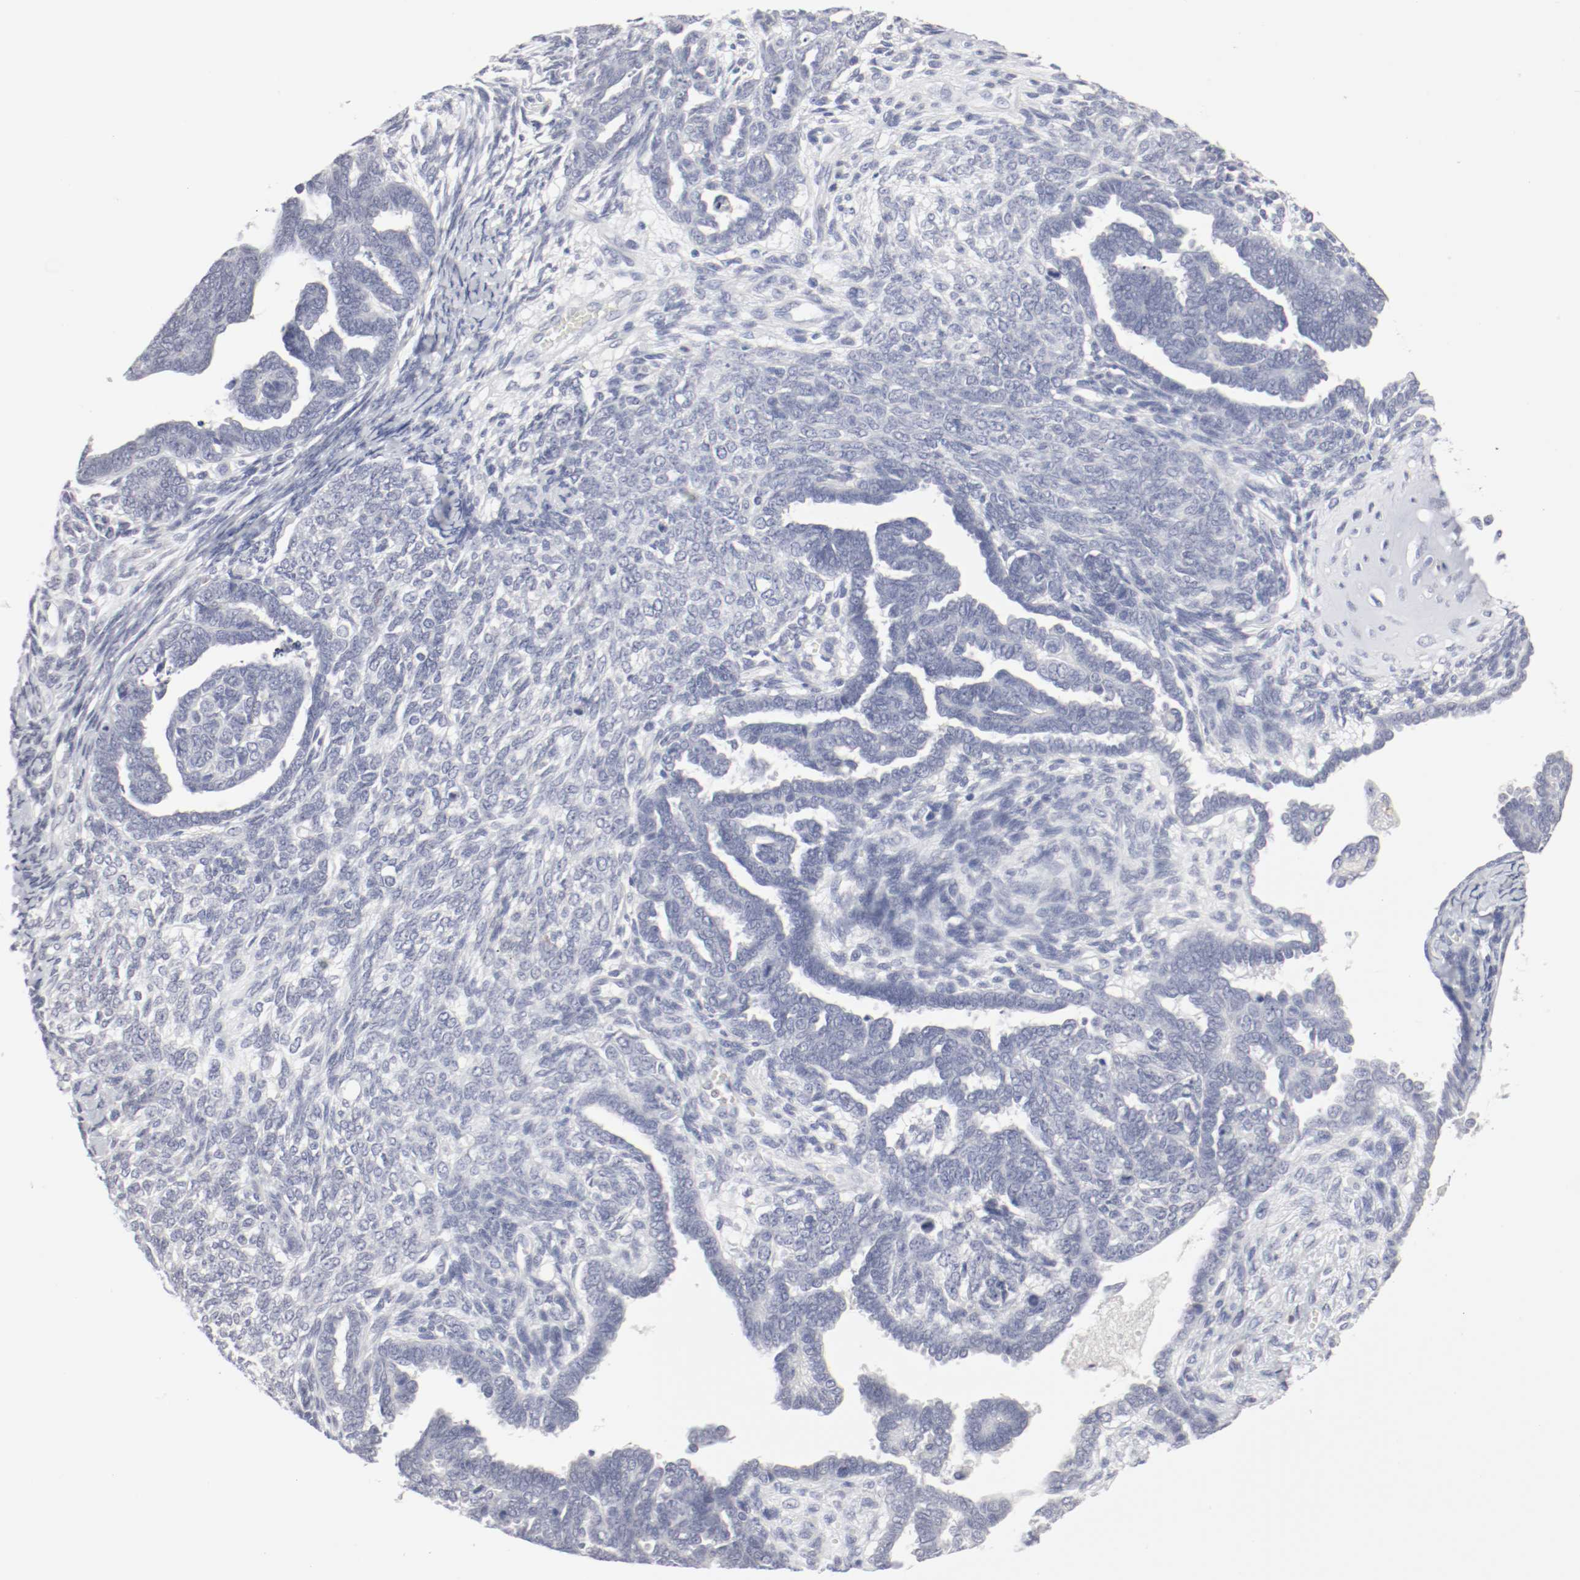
{"staining": {"intensity": "negative", "quantity": "none", "location": "none"}, "tissue": "endometrial cancer", "cell_type": "Tumor cells", "image_type": "cancer", "snomed": [{"axis": "morphology", "description": "Neoplasm, malignant, NOS"}, {"axis": "topography", "description": "Endometrium"}], "caption": "Human endometrial malignant neoplasm stained for a protein using IHC reveals no expression in tumor cells.", "gene": "ITGAX", "patient": {"sex": "female", "age": 74}}